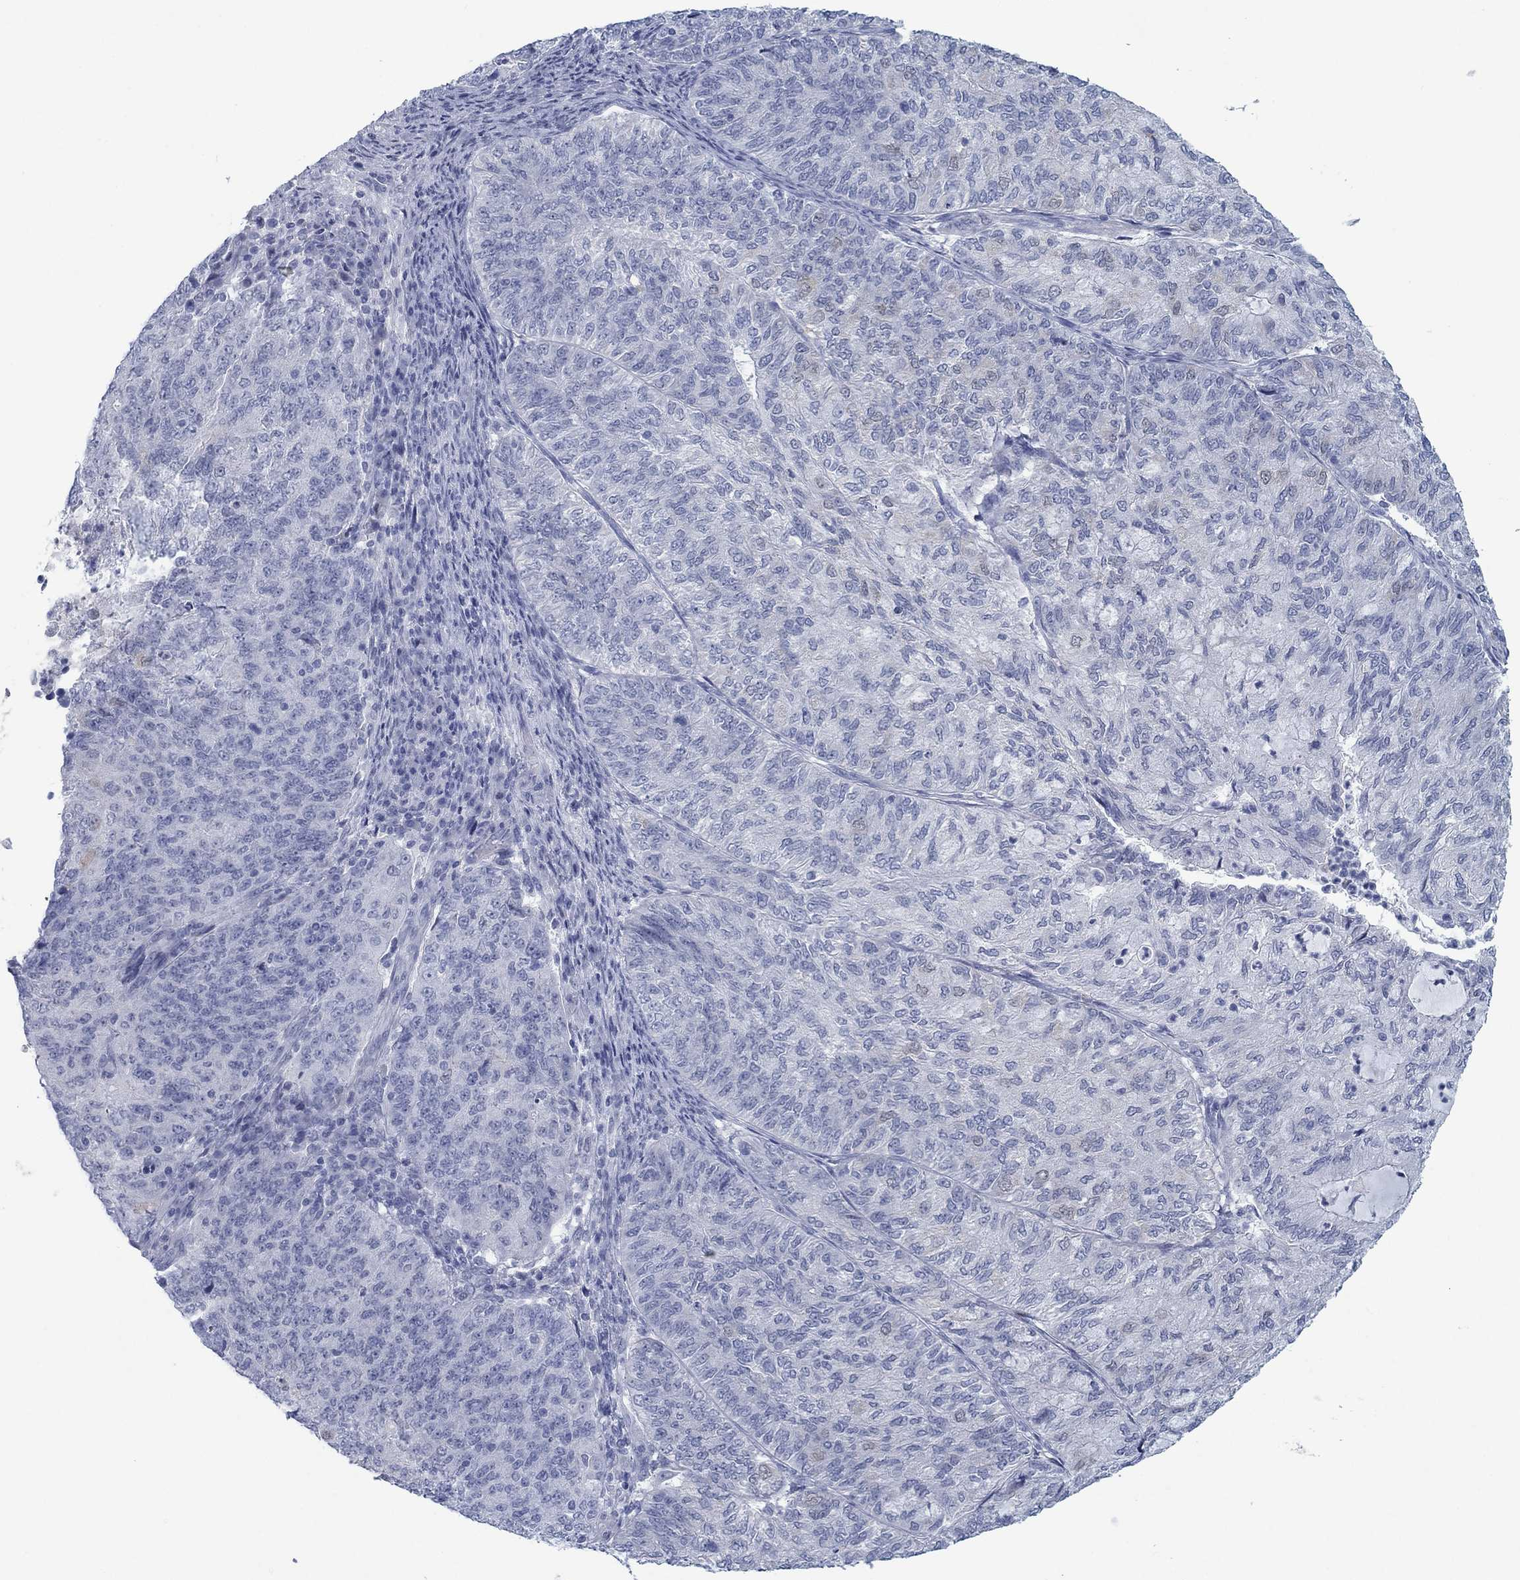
{"staining": {"intensity": "negative", "quantity": "none", "location": "none"}, "tissue": "endometrial cancer", "cell_type": "Tumor cells", "image_type": "cancer", "snomed": [{"axis": "morphology", "description": "Adenocarcinoma, NOS"}, {"axis": "topography", "description": "Endometrium"}], "caption": "There is no significant positivity in tumor cells of endometrial cancer.", "gene": "DNAL1", "patient": {"sex": "female", "age": 82}}